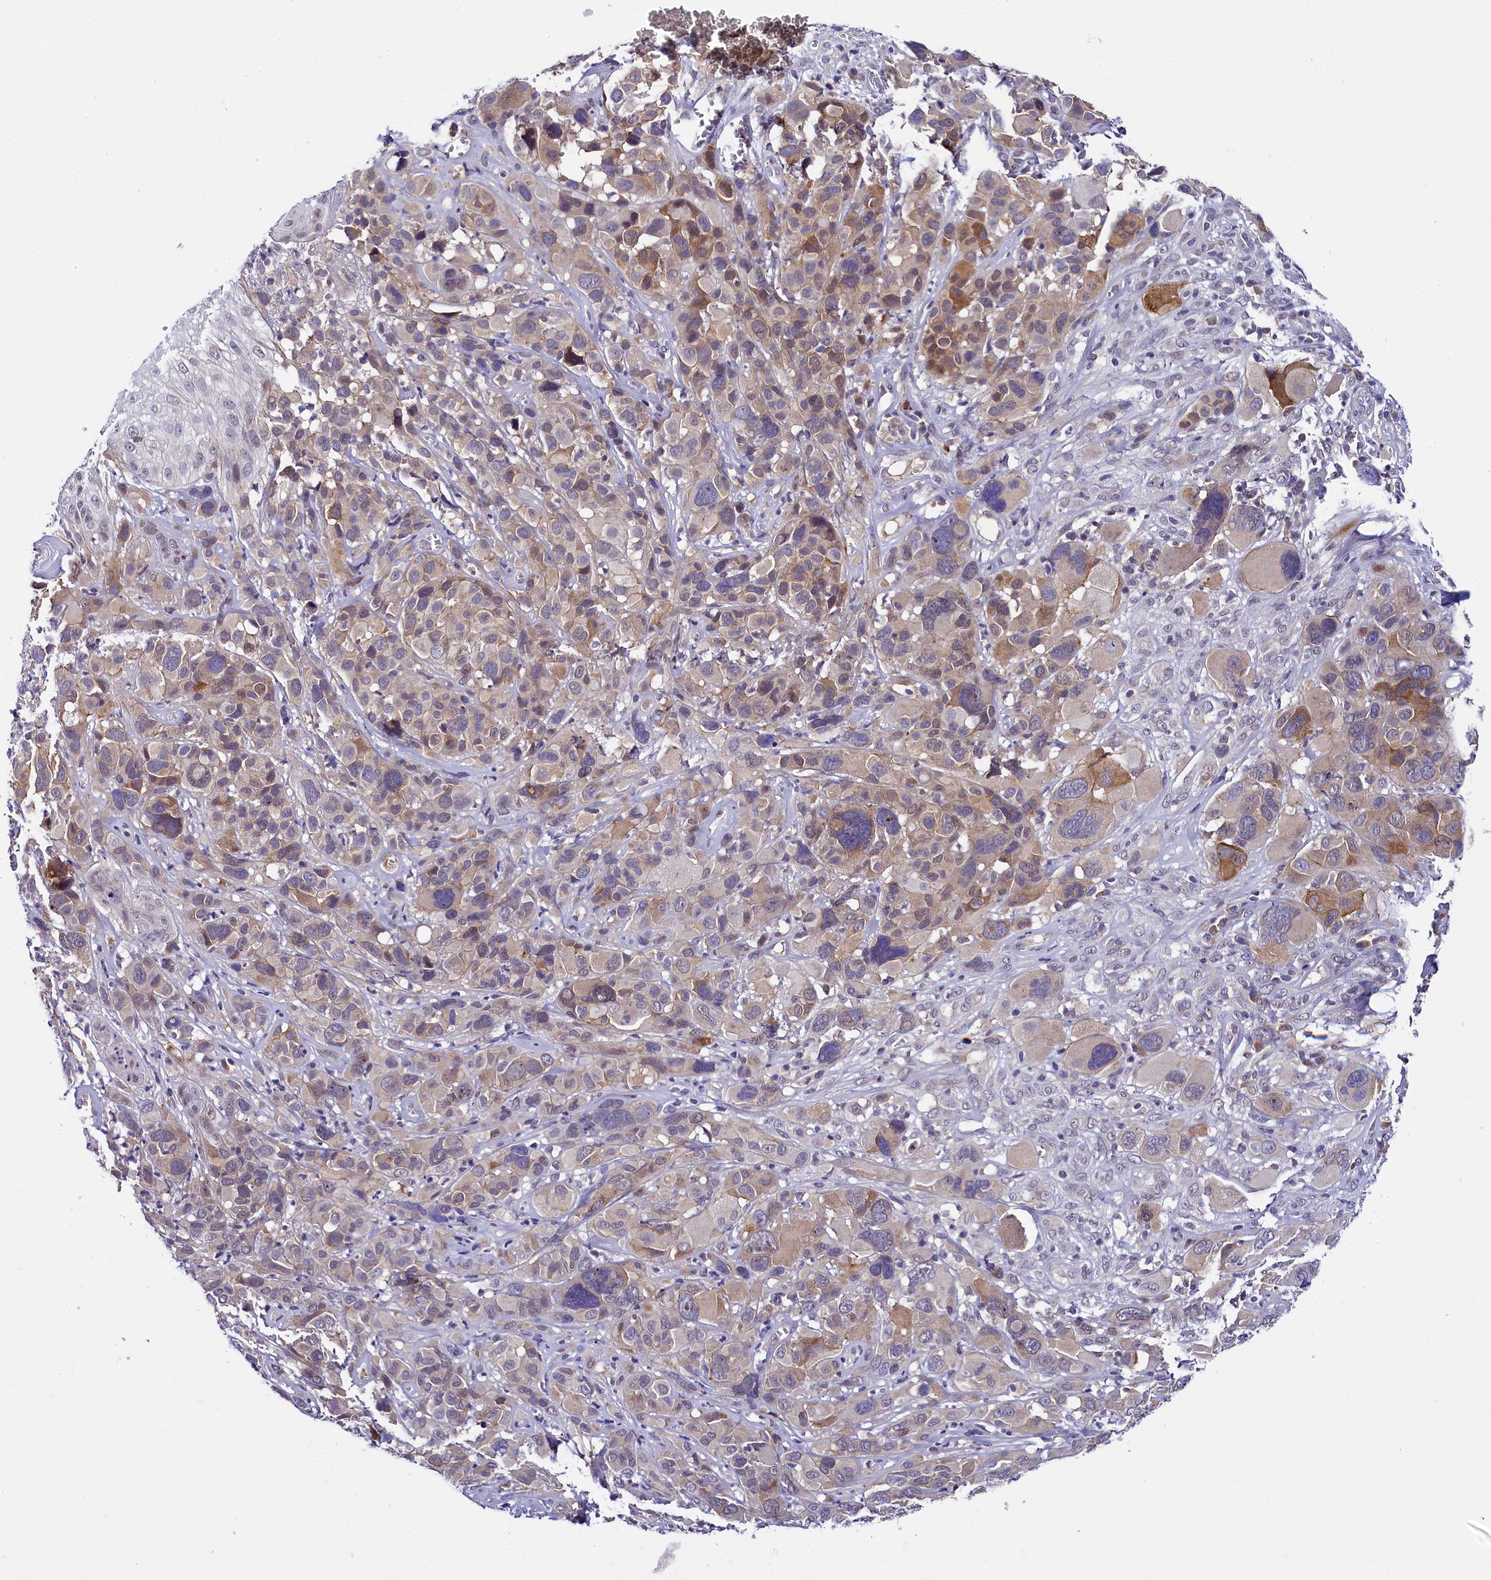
{"staining": {"intensity": "moderate", "quantity": "<25%", "location": "cytoplasmic/membranous,nuclear"}, "tissue": "melanoma", "cell_type": "Tumor cells", "image_type": "cancer", "snomed": [{"axis": "morphology", "description": "Malignant melanoma, NOS"}, {"axis": "topography", "description": "Skin of trunk"}], "caption": "Malignant melanoma stained with a brown dye demonstrates moderate cytoplasmic/membranous and nuclear positive positivity in approximately <25% of tumor cells.", "gene": "ENKD1", "patient": {"sex": "male", "age": 71}}